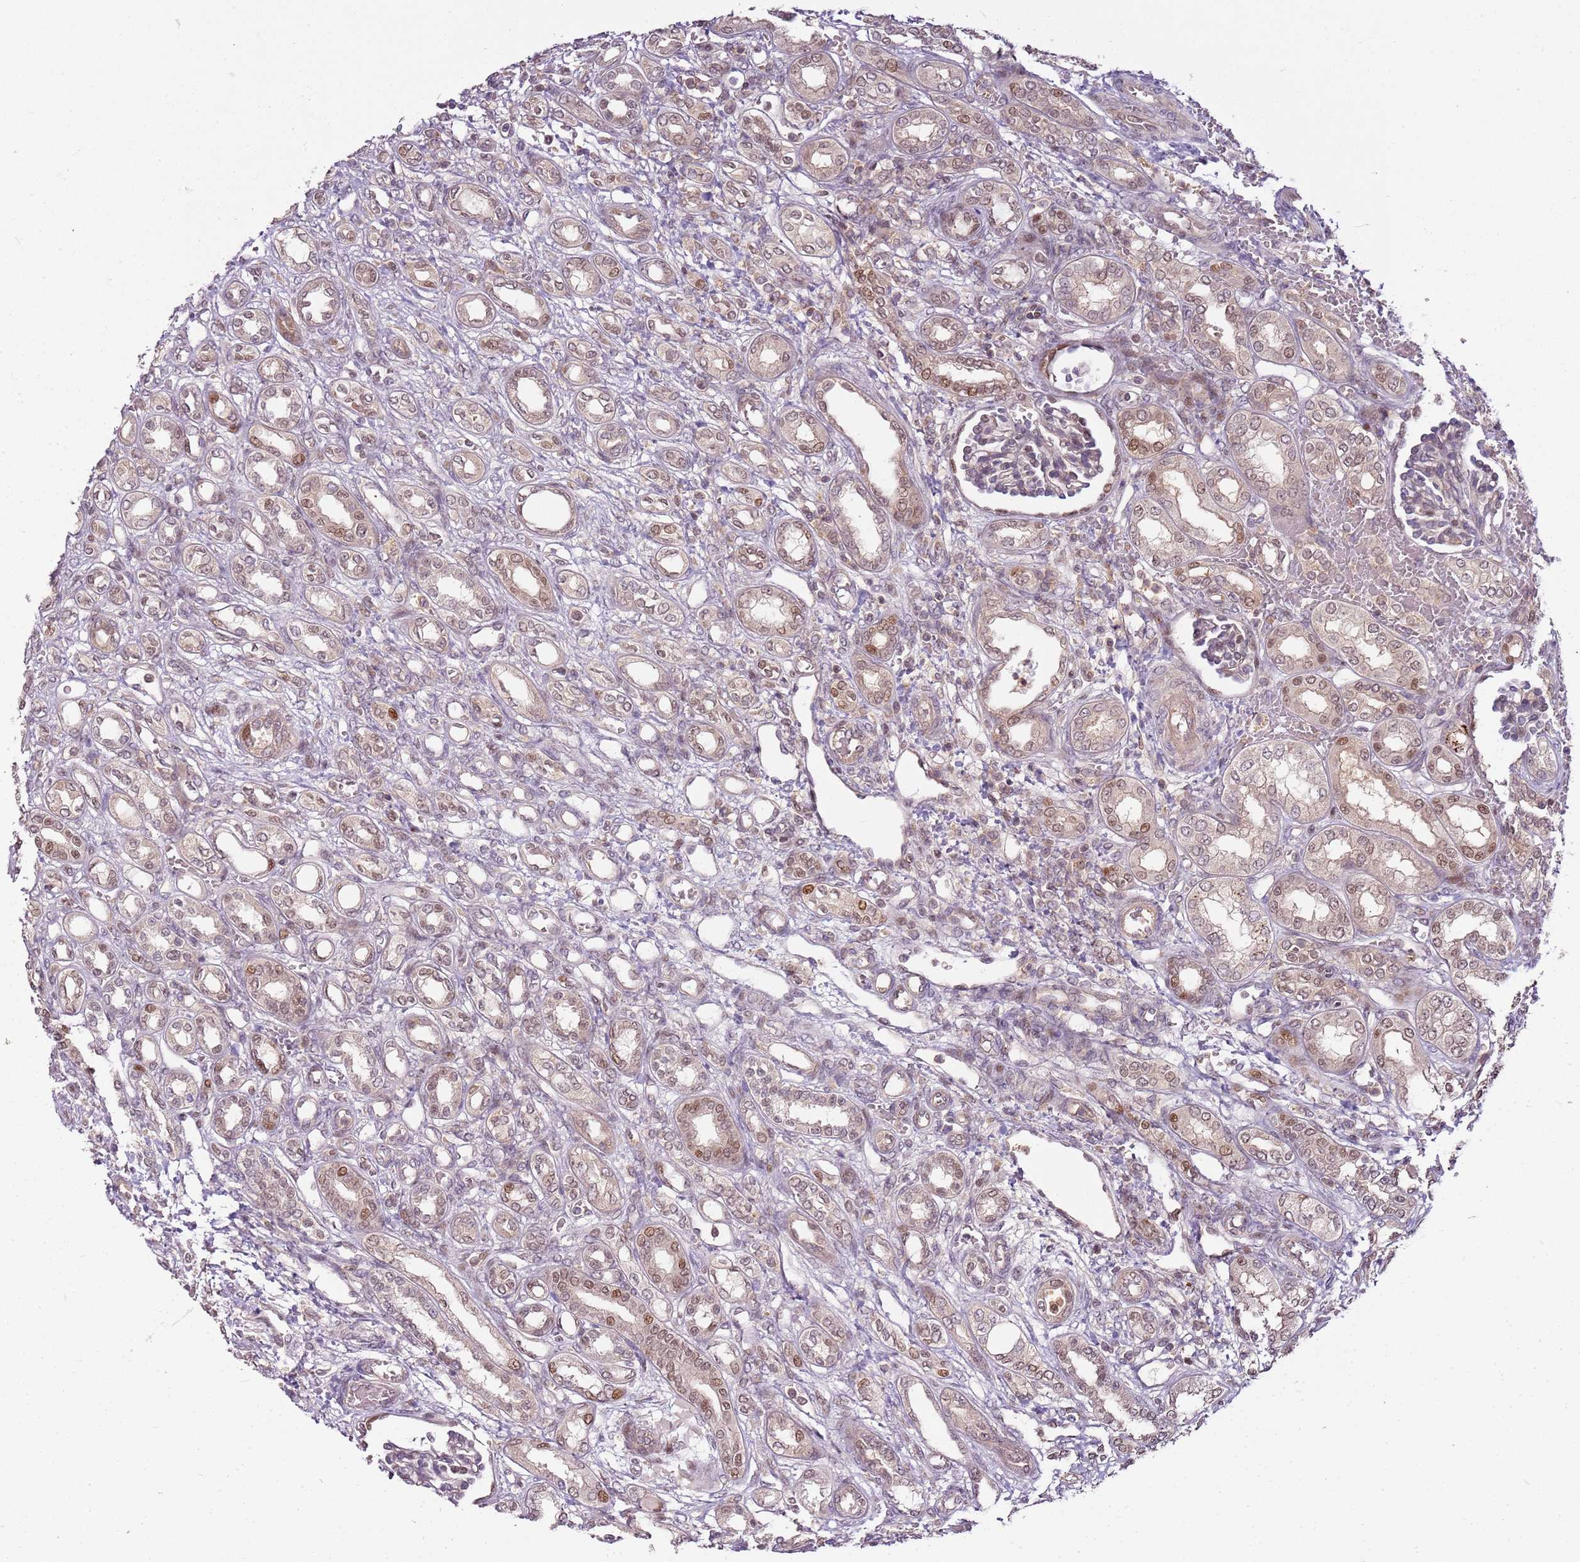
{"staining": {"intensity": "weak", "quantity": "25%-75%", "location": "nuclear"}, "tissue": "kidney", "cell_type": "Cells in glomeruli", "image_type": "normal", "snomed": [{"axis": "morphology", "description": "Normal tissue, NOS"}, {"axis": "morphology", "description": "Neoplasm, malignant, NOS"}, {"axis": "topography", "description": "Kidney"}], "caption": "Protein expression analysis of unremarkable human kidney reveals weak nuclear expression in approximately 25%-75% of cells in glomeruli. (IHC, brightfield microscopy, high magnification).", "gene": "GSTO2", "patient": {"sex": "female", "age": 1}}